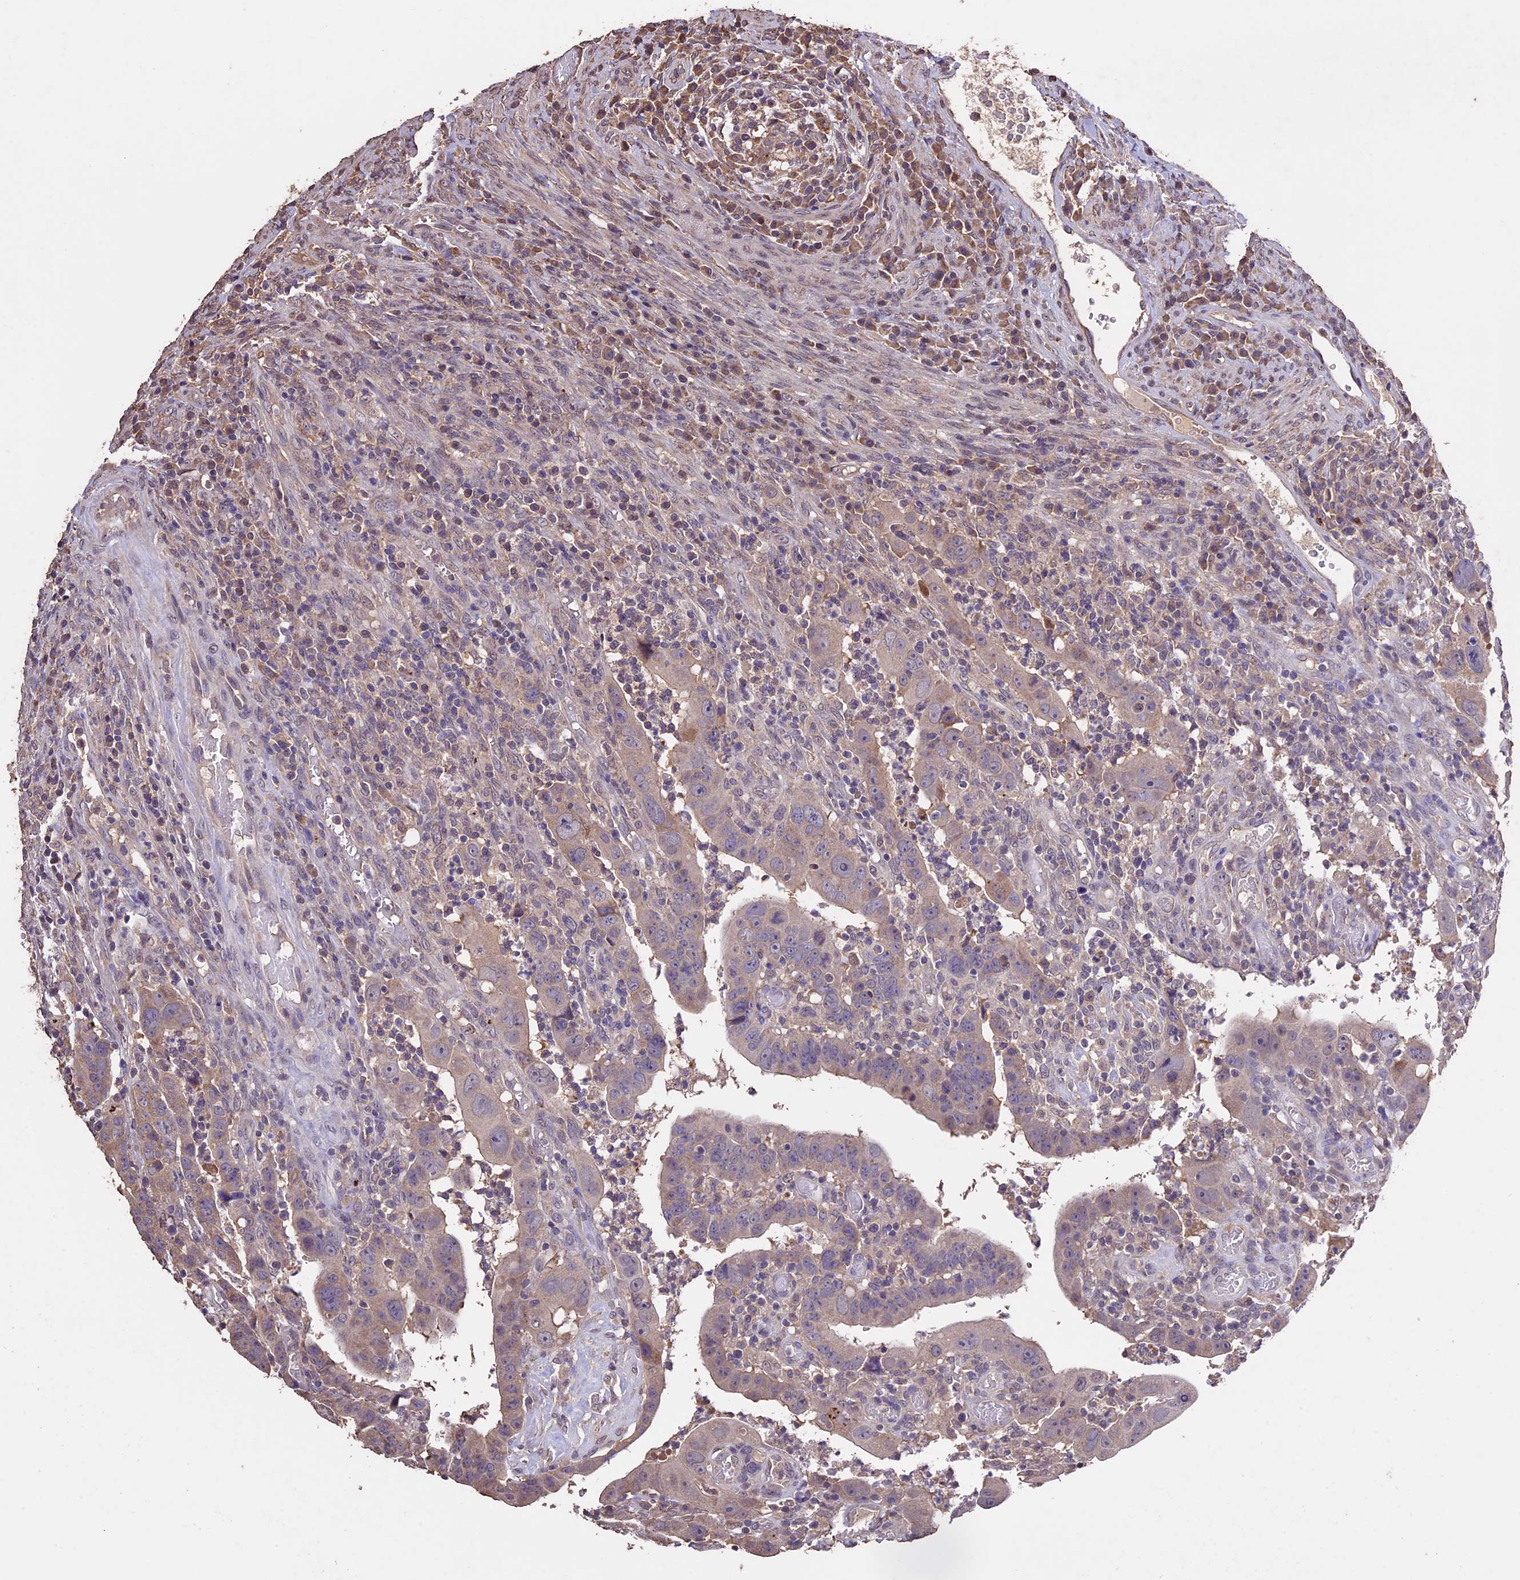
{"staining": {"intensity": "weak", "quantity": "25%-75%", "location": "cytoplasmic/membranous"}, "tissue": "colorectal cancer", "cell_type": "Tumor cells", "image_type": "cancer", "snomed": [{"axis": "morphology", "description": "Normal tissue, NOS"}, {"axis": "morphology", "description": "Adenocarcinoma, NOS"}, {"axis": "topography", "description": "Rectum"}], "caption": "A micrograph of colorectal cancer stained for a protein displays weak cytoplasmic/membranous brown staining in tumor cells.", "gene": "DIS3L", "patient": {"sex": "female", "age": 65}}